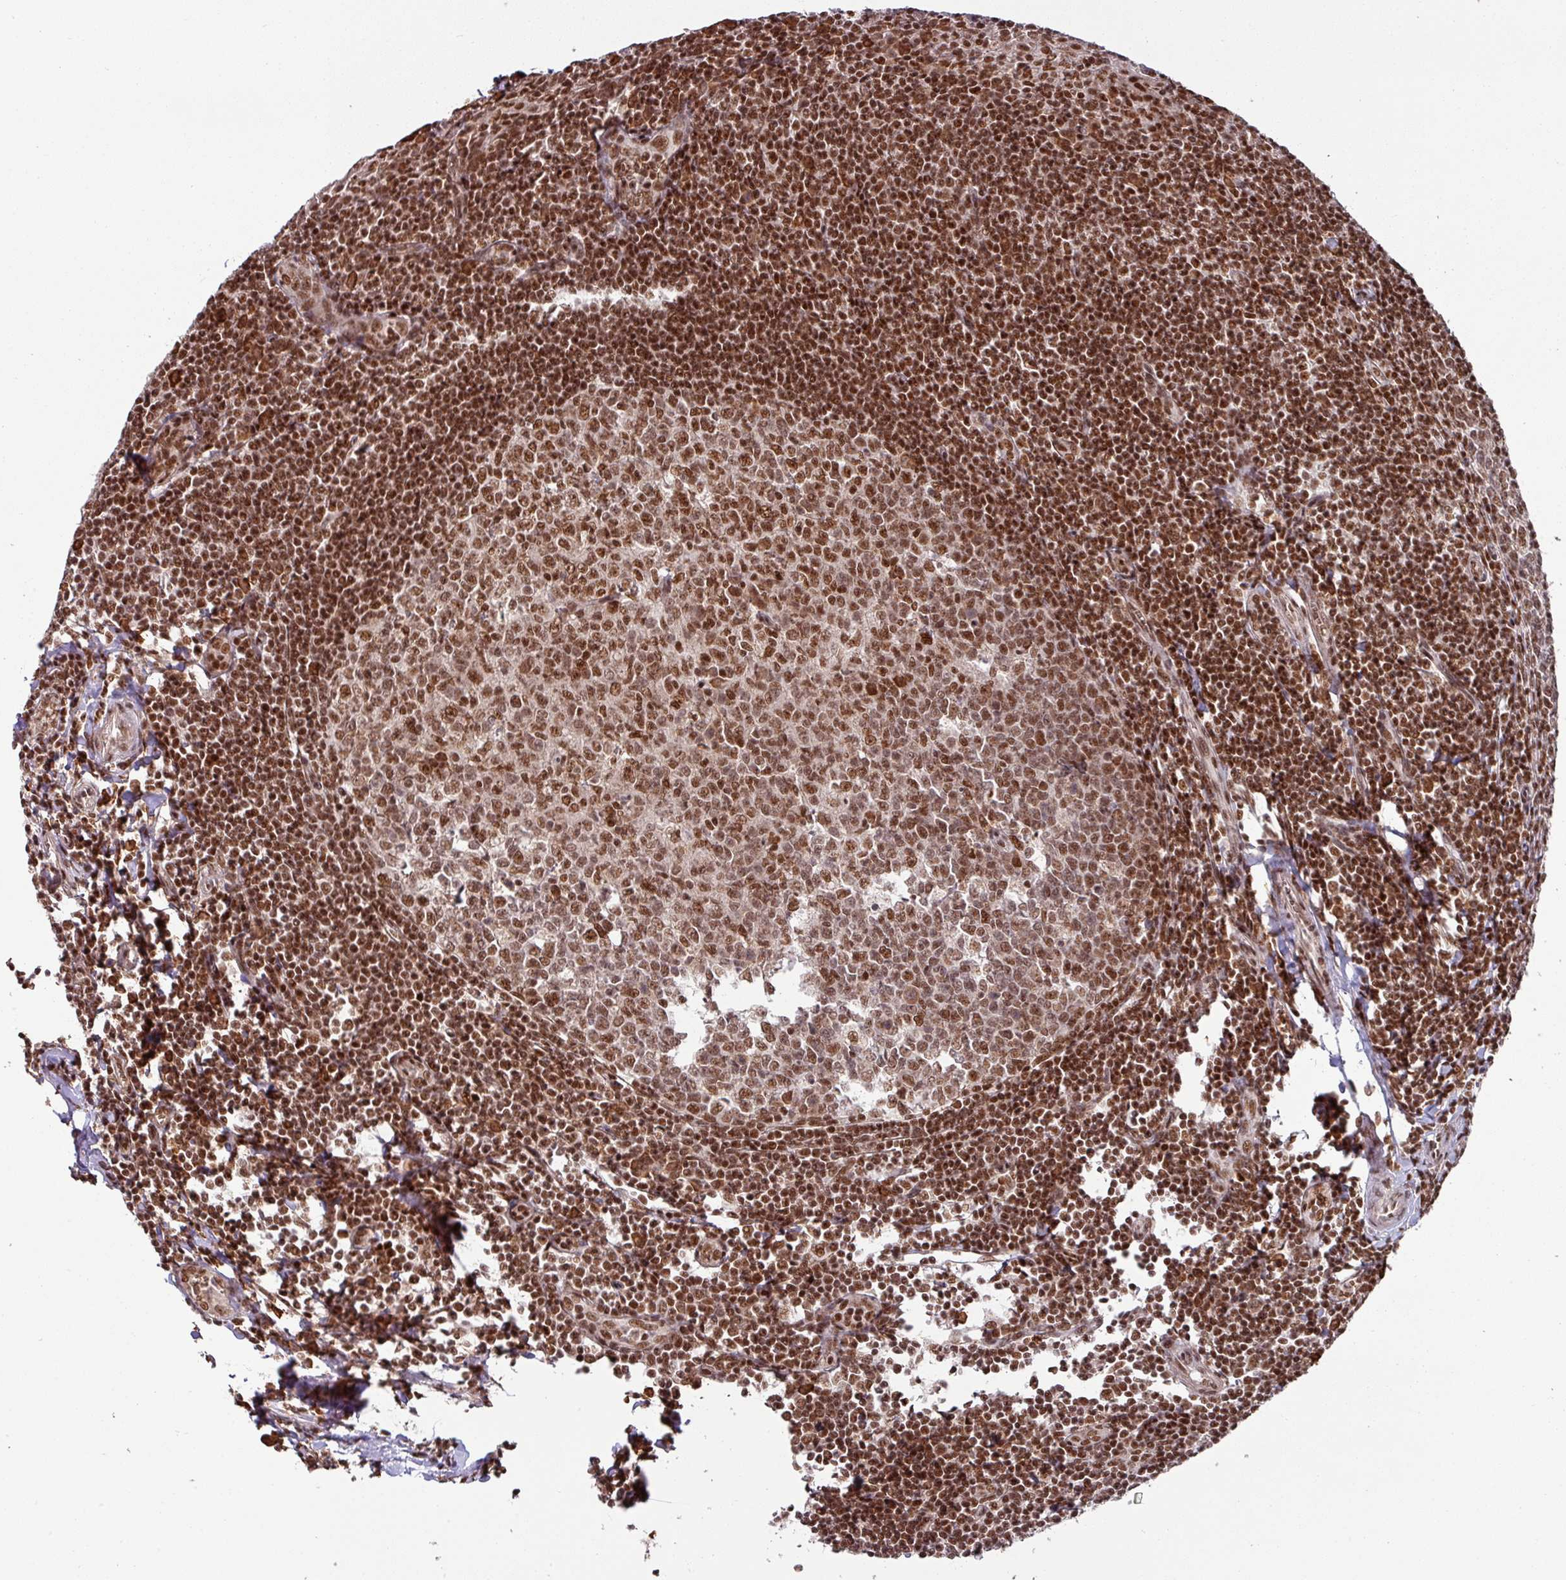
{"staining": {"intensity": "moderate", "quantity": ">75%", "location": "nuclear"}, "tissue": "tonsil", "cell_type": "Germinal center cells", "image_type": "normal", "snomed": [{"axis": "morphology", "description": "Normal tissue, NOS"}, {"axis": "topography", "description": "Tonsil"}], "caption": "Immunohistochemical staining of normal tonsil shows medium levels of moderate nuclear staining in approximately >75% of germinal center cells. (DAB (3,3'-diaminobenzidine) IHC with brightfield microscopy, high magnification).", "gene": "PHF23", "patient": {"sex": "male", "age": 27}}